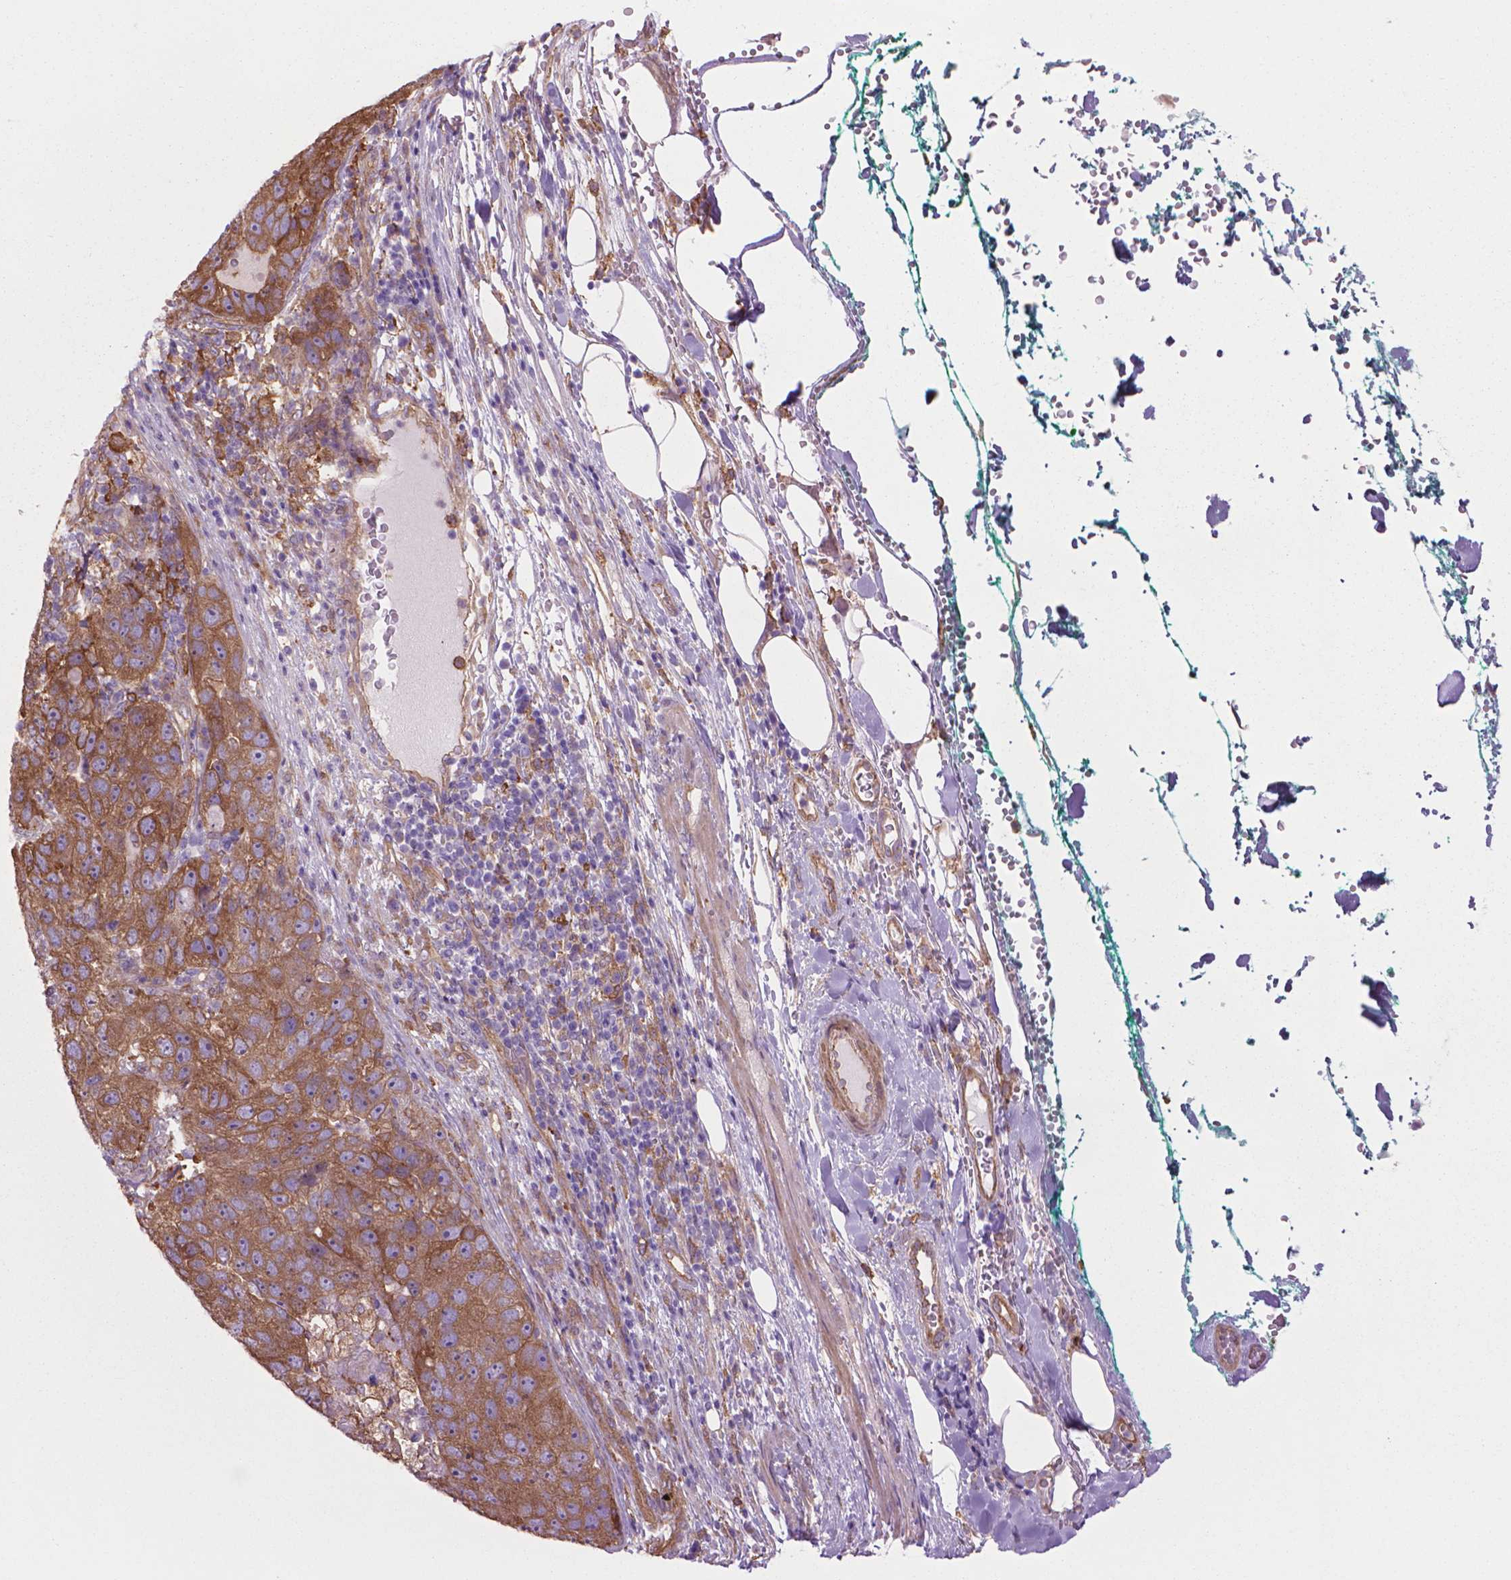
{"staining": {"intensity": "moderate", "quantity": ">75%", "location": "cytoplasmic/membranous"}, "tissue": "pancreatic cancer", "cell_type": "Tumor cells", "image_type": "cancer", "snomed": [{"axis": "morphology", "description": "Adenocarcinoma, NOS"}, {"axis": "topography", "description": "Pancreas"}], "caption": "Immunohistochemistry (IHC) image of human adenocarcinoma (pancreatic) stained for a protein (brown), which reveals medium levels of moderate cytoplasmic/membranous expression in about >75% of tumor cells.", "gene": "CORO1B", "patient": {"sex": "female", "age": 61}}